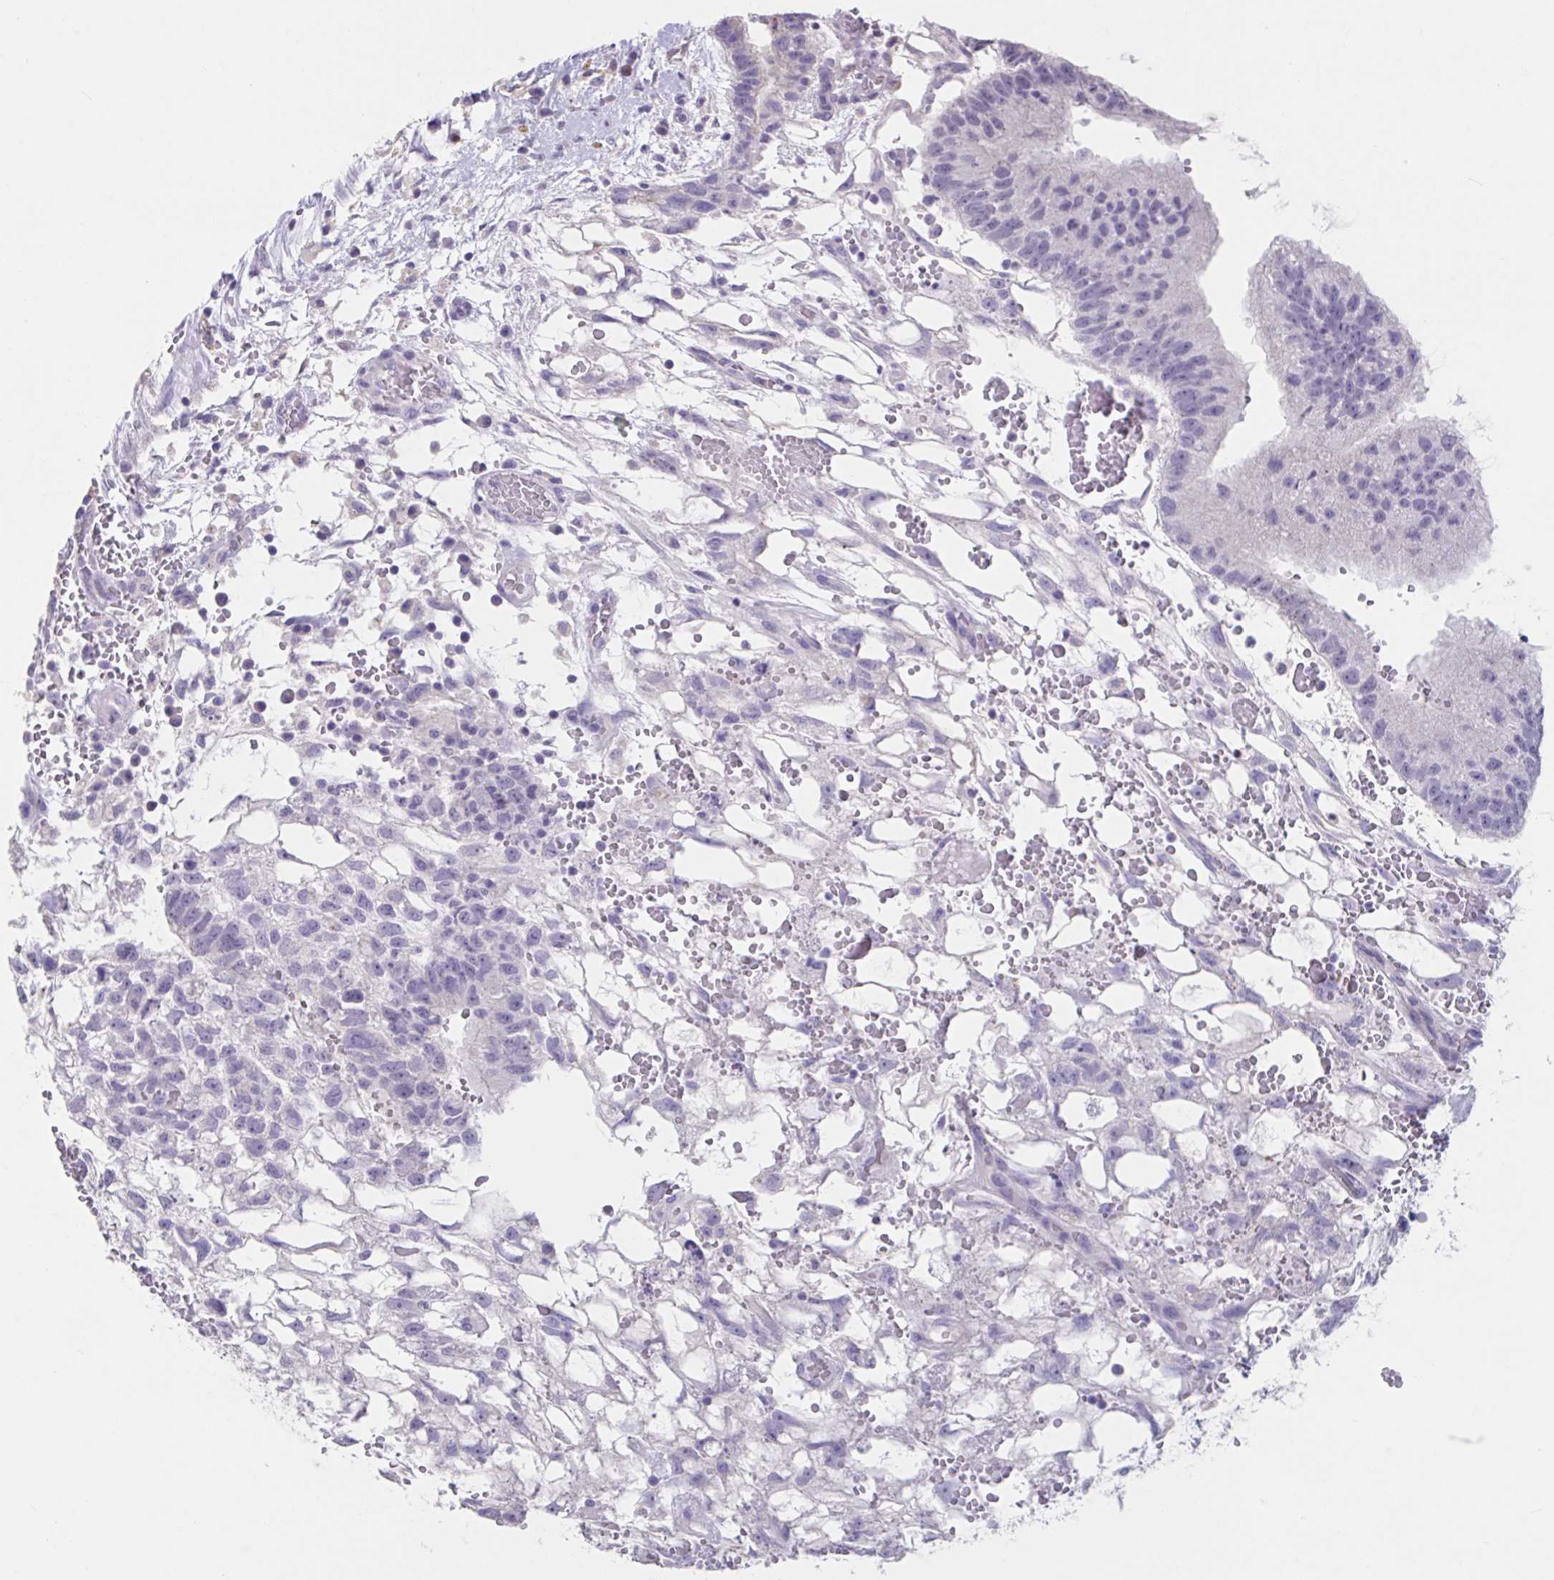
{"staining": {"intensity": "negative", "quantity": "none", "location": "none"}, "tissue": "testis cancer", "cell_type": "Tumor cells", "image_type": "cancer", "snomed": [{"axis": "morphology", "description": "Normal tissue, NOS"}, {"axis": "morphology", "description": "Carcinoma, Embryonal, NOS"}, {"axis": "topography", "description": "Testis"}], "caption": "Photomicrograph shows no protein positivity in tumor cells of testis cancer tissue. (Immunohistochemistry (ihc), brightfield microscopy, high magnification).", "gene": "GPR162", "patient": {"sex": "male", "age": 32}}